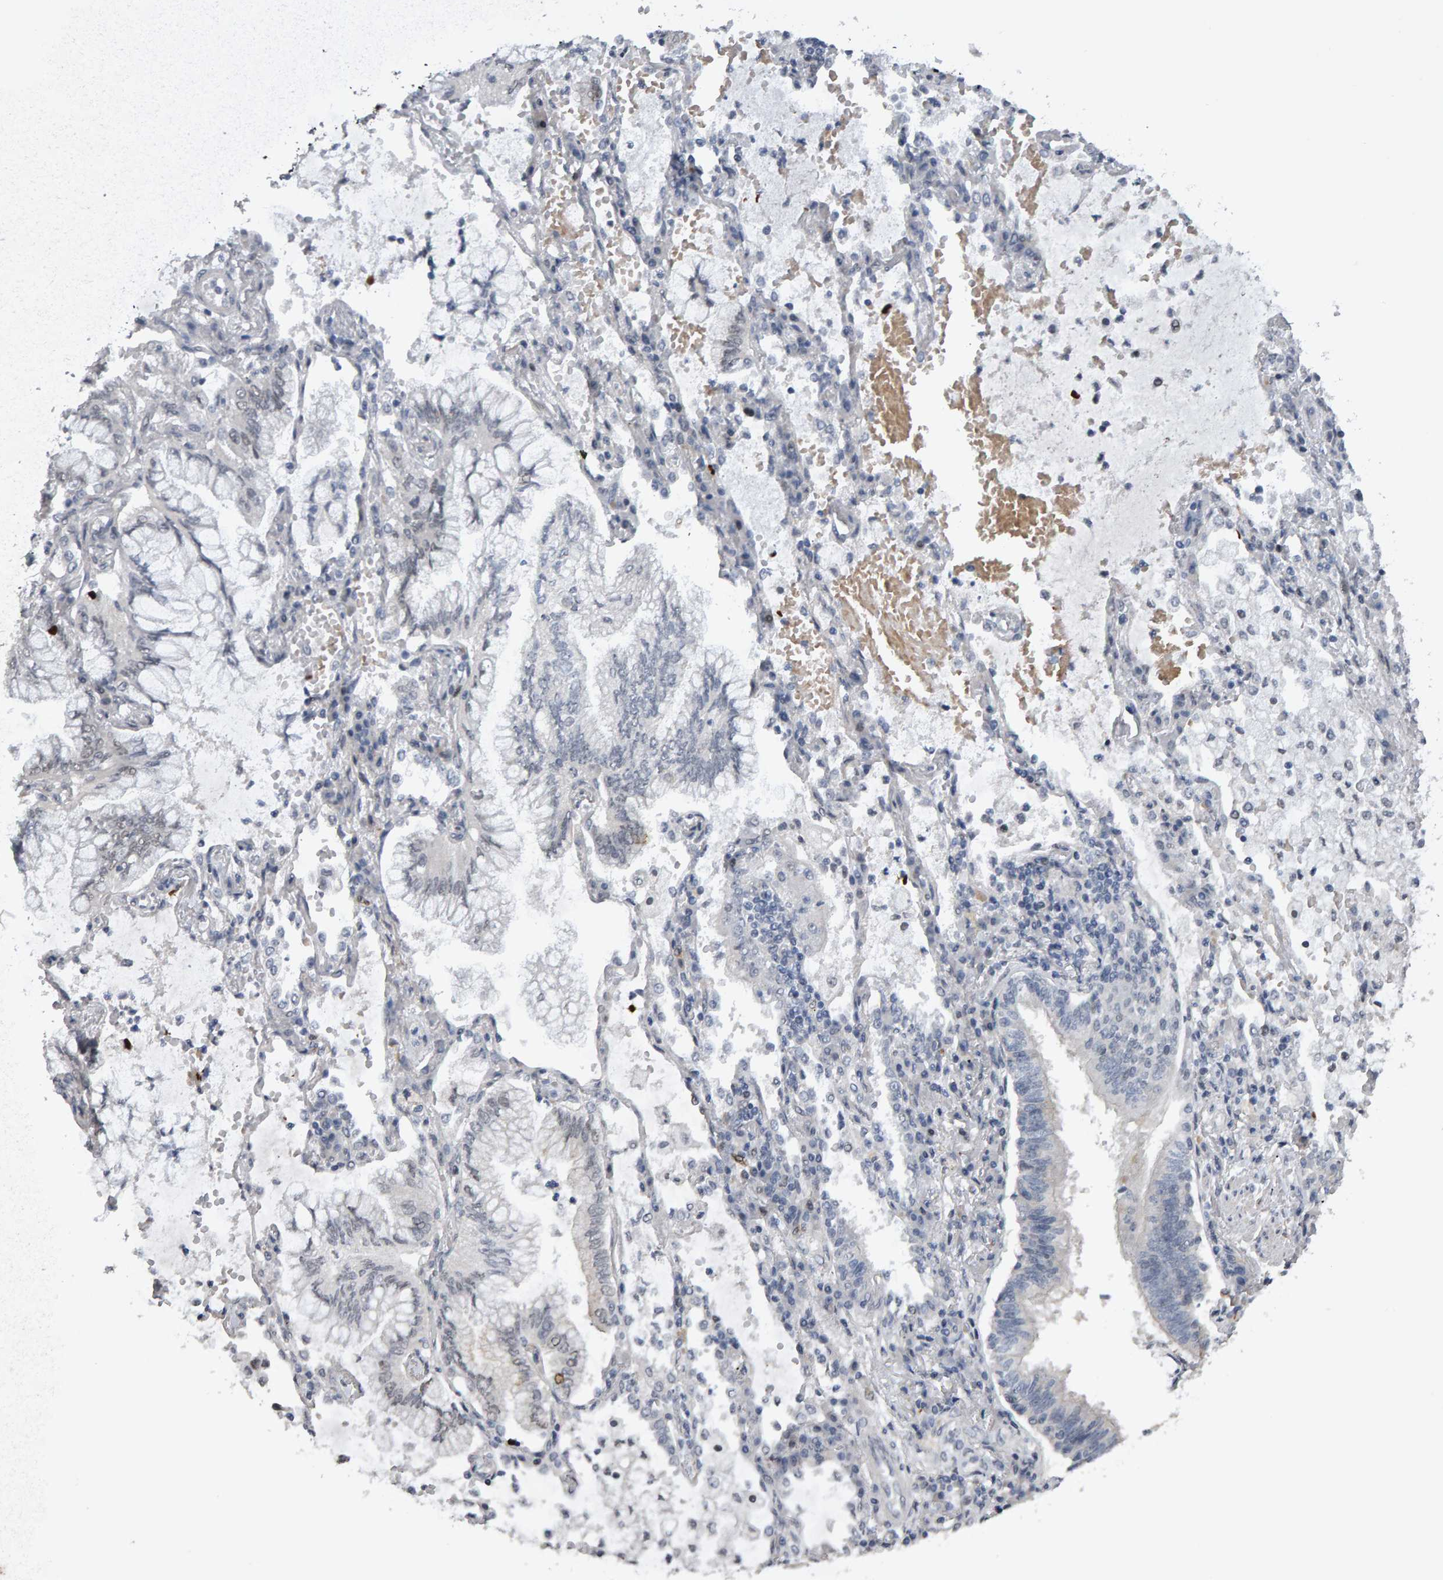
{"staining": {"intensity": "negative", "quantity": "none", "location": "none"}, "tissue": "lung cancer", "cell_type": "Tumor cells", "image_type": "cancer", "snomed": [{"axis": "morphology", "description": "Adenocarcinoma, NOS"}, {"axis": "topography", "description": "Lung"}], "caption": "Protein analysis of lung cancer reveals no significant staining in tumor cells.", "gene": "IPO8", "patient": {"sex": "female", "age": 70}}